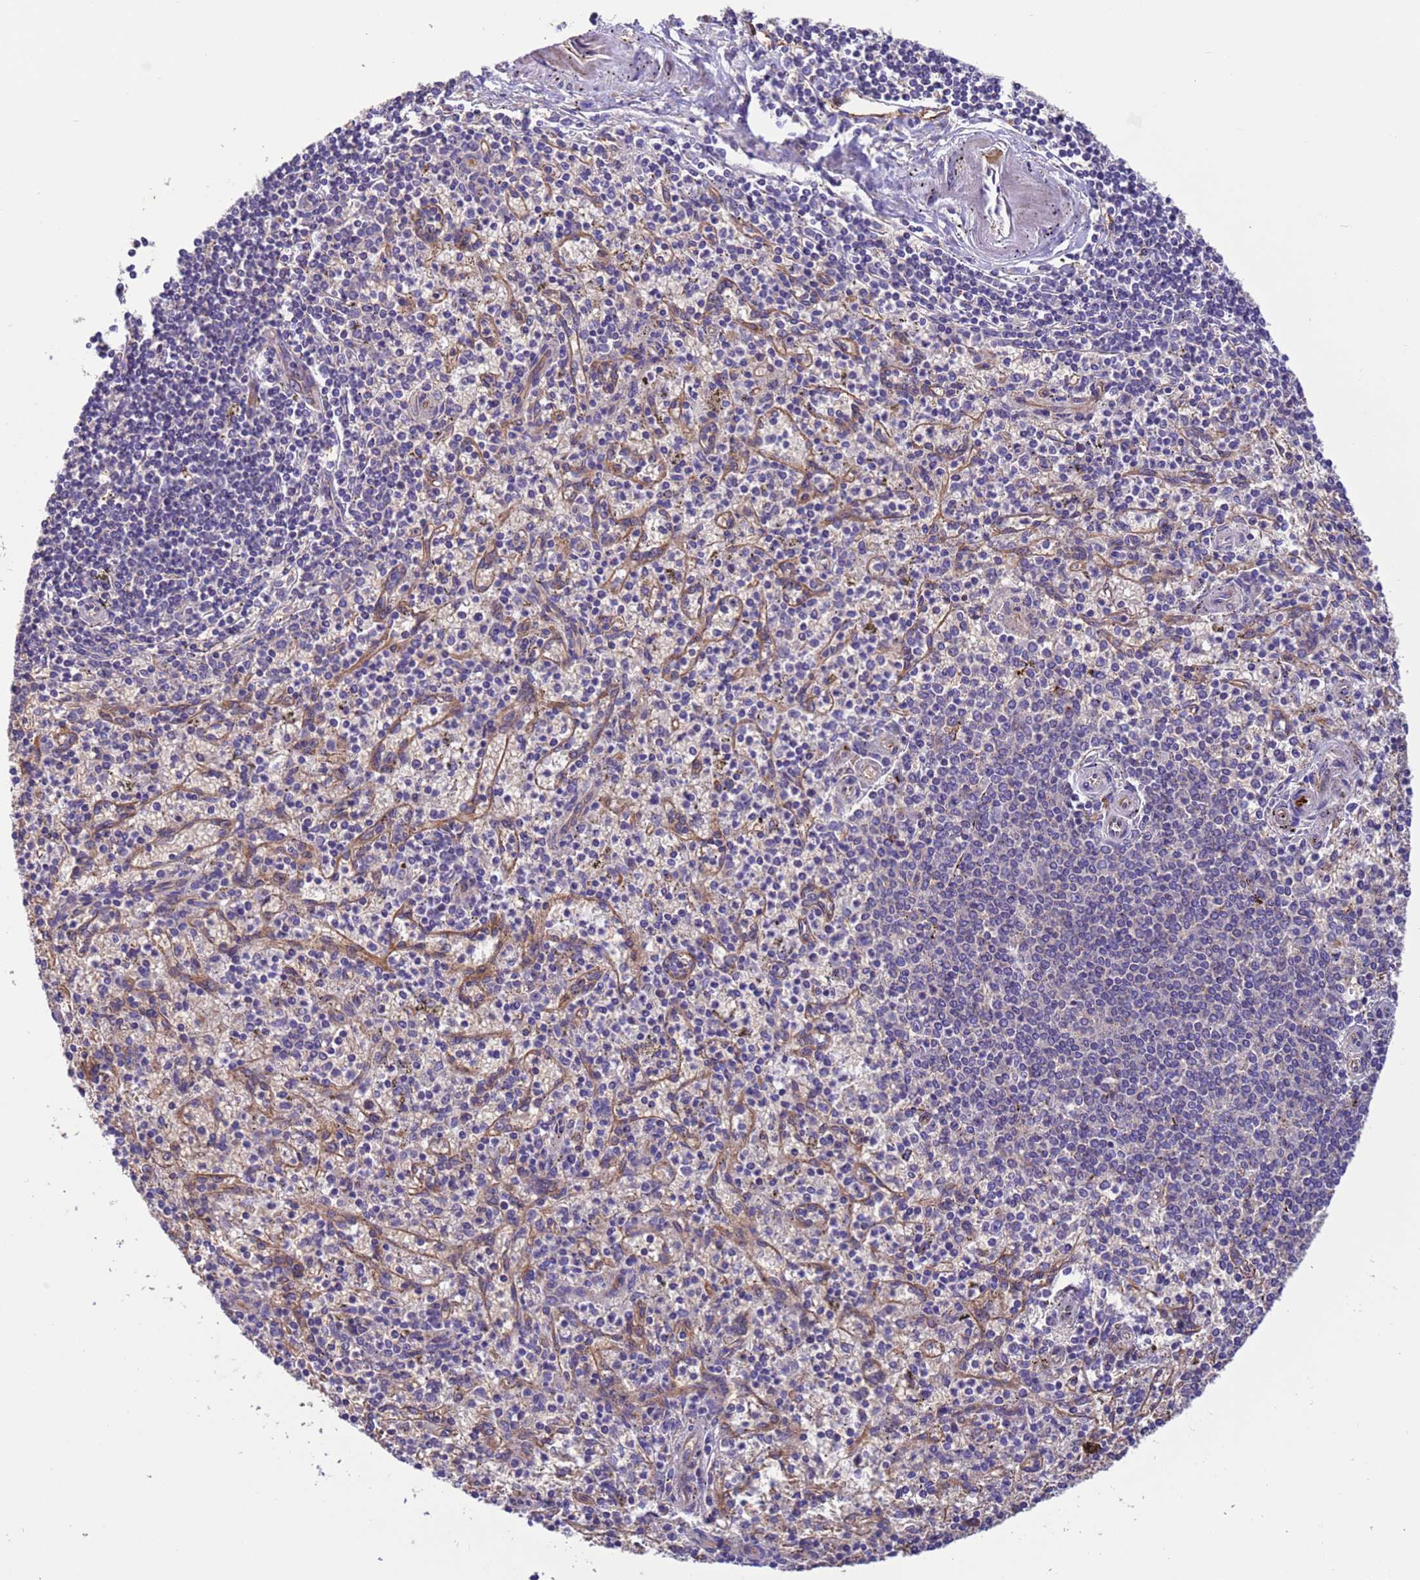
{"staining": {"intensity": "weak", "quantity": "<25%", "location": "cytoplasmic/membranous"}, "tissue": "spleen", "cell_type": "Cells in red pulp", "image_type": "normal", "snomed": [{"axis": "morphology", "description": "Normal tissue, NOS"}, {"axis": "topography", "description": "Spleen"}], "caption": "DAB (3,3'-diaminobenzidine) immunohistochemical staining of normal human spleen demonstrates no significant expression in cells in red pulp.", "gene": "ARHGAP12", "patient": {"sex": "male", "age": 72}}